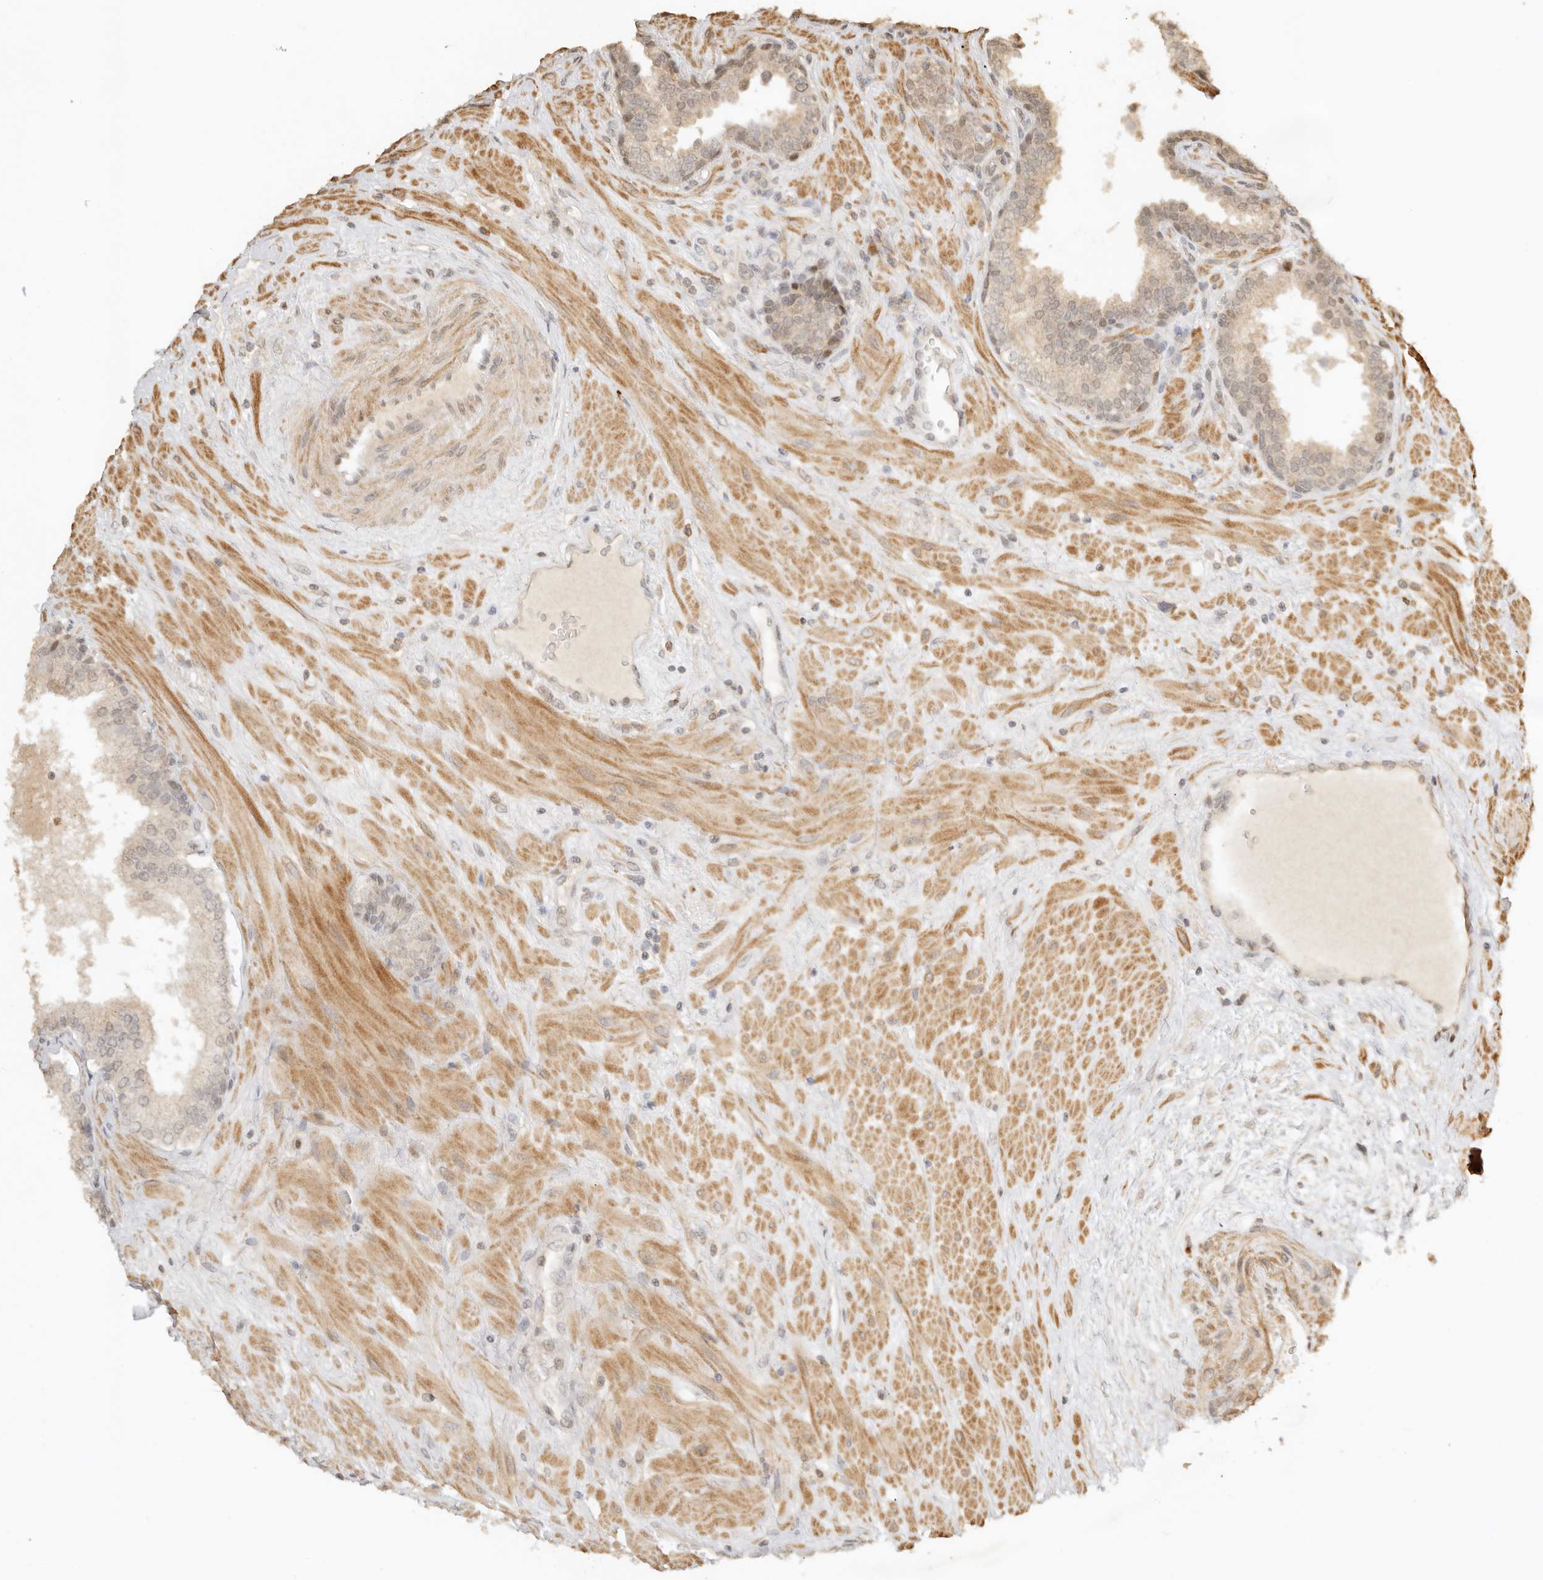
{"staining": {"intensity": "weak", "quantity": "25%-75%", "location": "cytoplasmic/membranous,nuclear"}, "tissue": "prostate", "cell_type": "Glandular cells", "image_type": "normal", "snomed": [{"axis": "morphology", "description": "Normal tissue, NOS"}, {"axis": "topography", "description": "Prostate"}], "caption": "Immunohistochemistry (IHC) of unremarkable human prostate displays low levels of weak cytoplasmic/membranous,nuclear staining in approximately 25%-75% of glandular cells.", "gene": "KIF2B", "patient": {"sex": "male", "age": 51}}